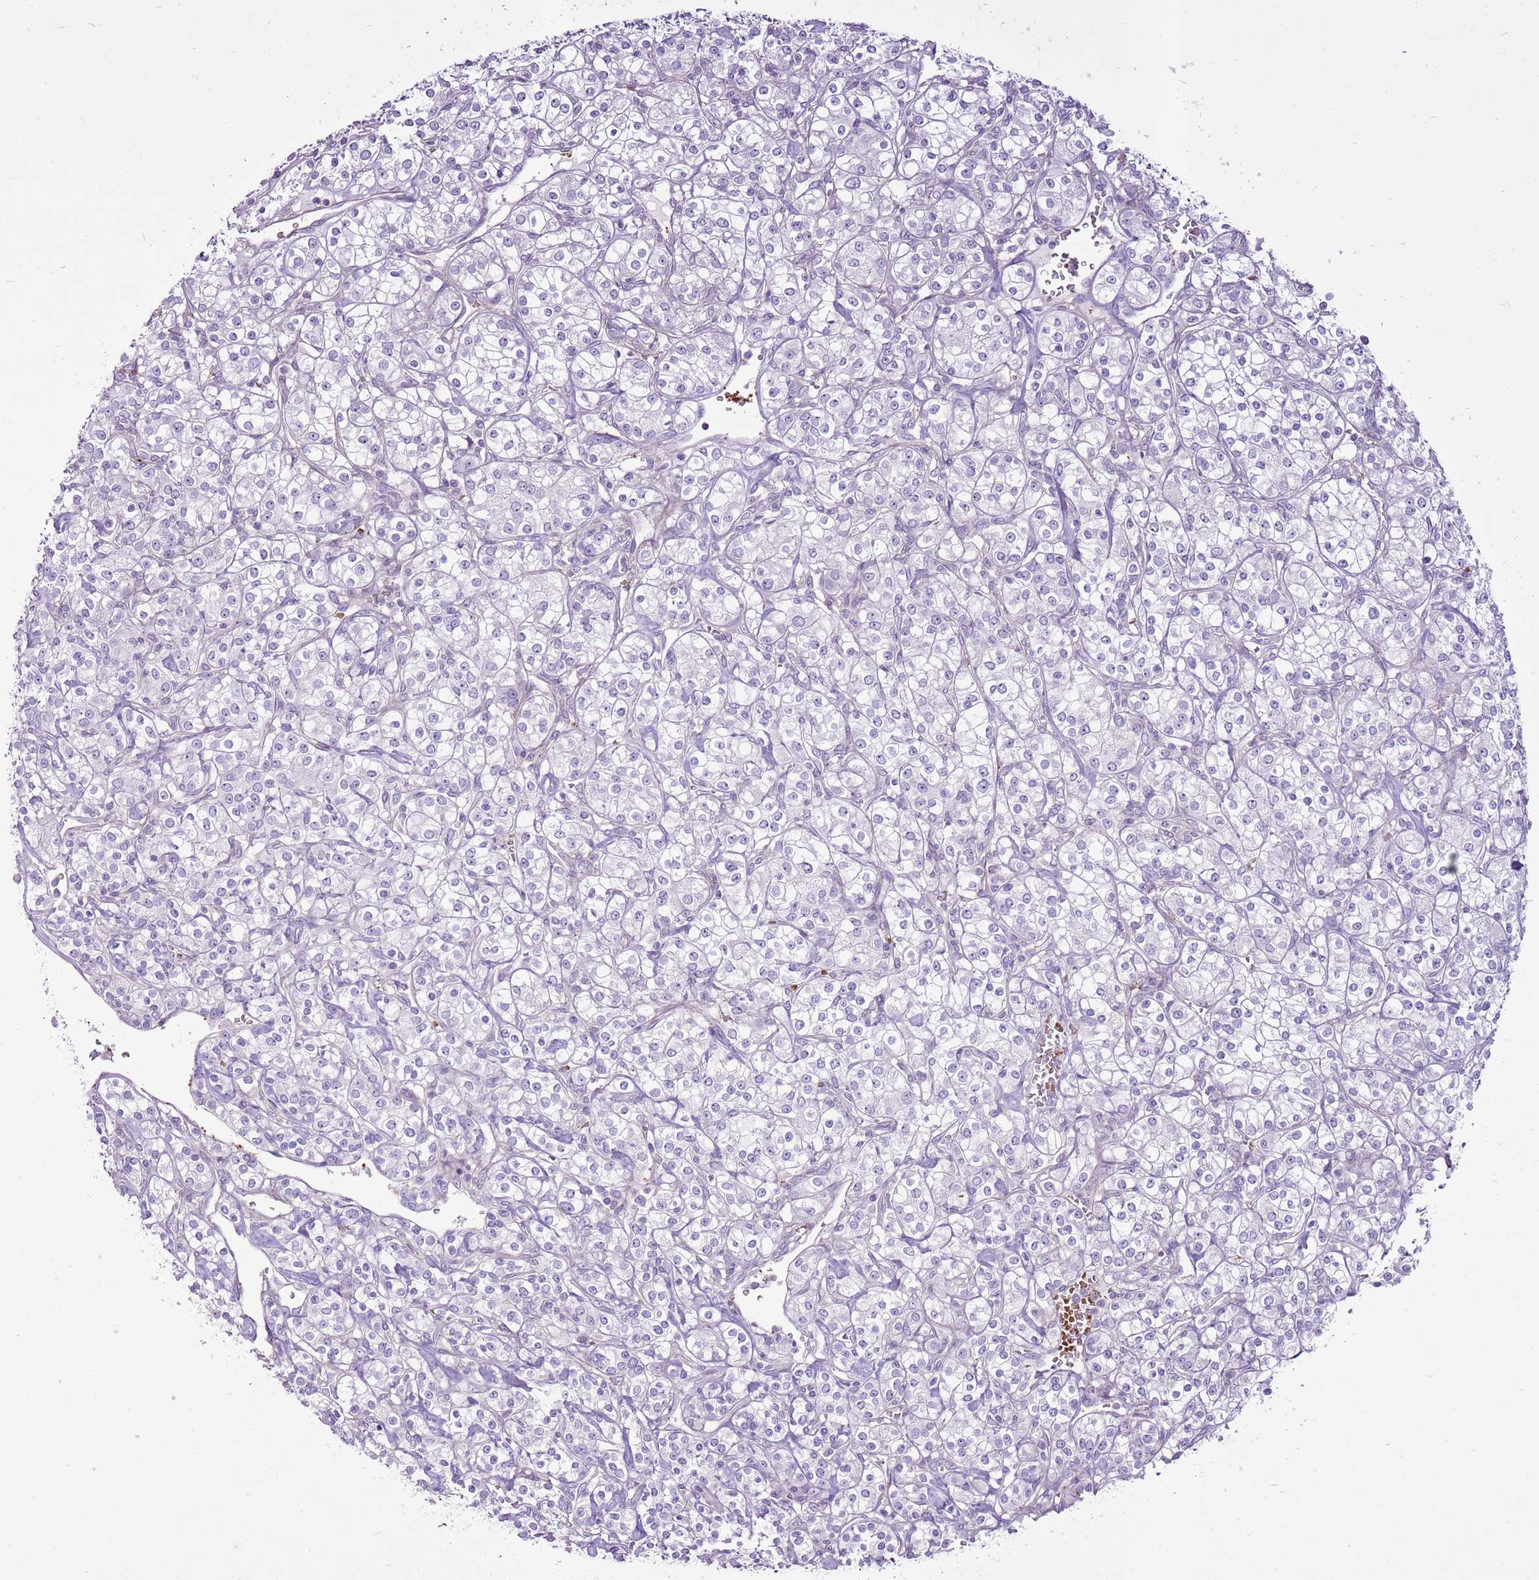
{"staining": {"intensity": "negative", "quantity": "none", "location": "none"}, "tissue": "renal cancer", "cell_type": "Tumor cells", "image_type": "cancer", "snomed": [{"axis": "morphology", "description": "Adenocarcinoma, NOS"}, {"axis": "topography", "description": "Kidney"}], "caption": "This is an immunohistochemistry (IHC) photomicrograph of renal cancer (adenocarcinoma). There is no staining in tumor cells.", "gene": "CHAC2", "patient": {"sex": "male", "age": 77}}